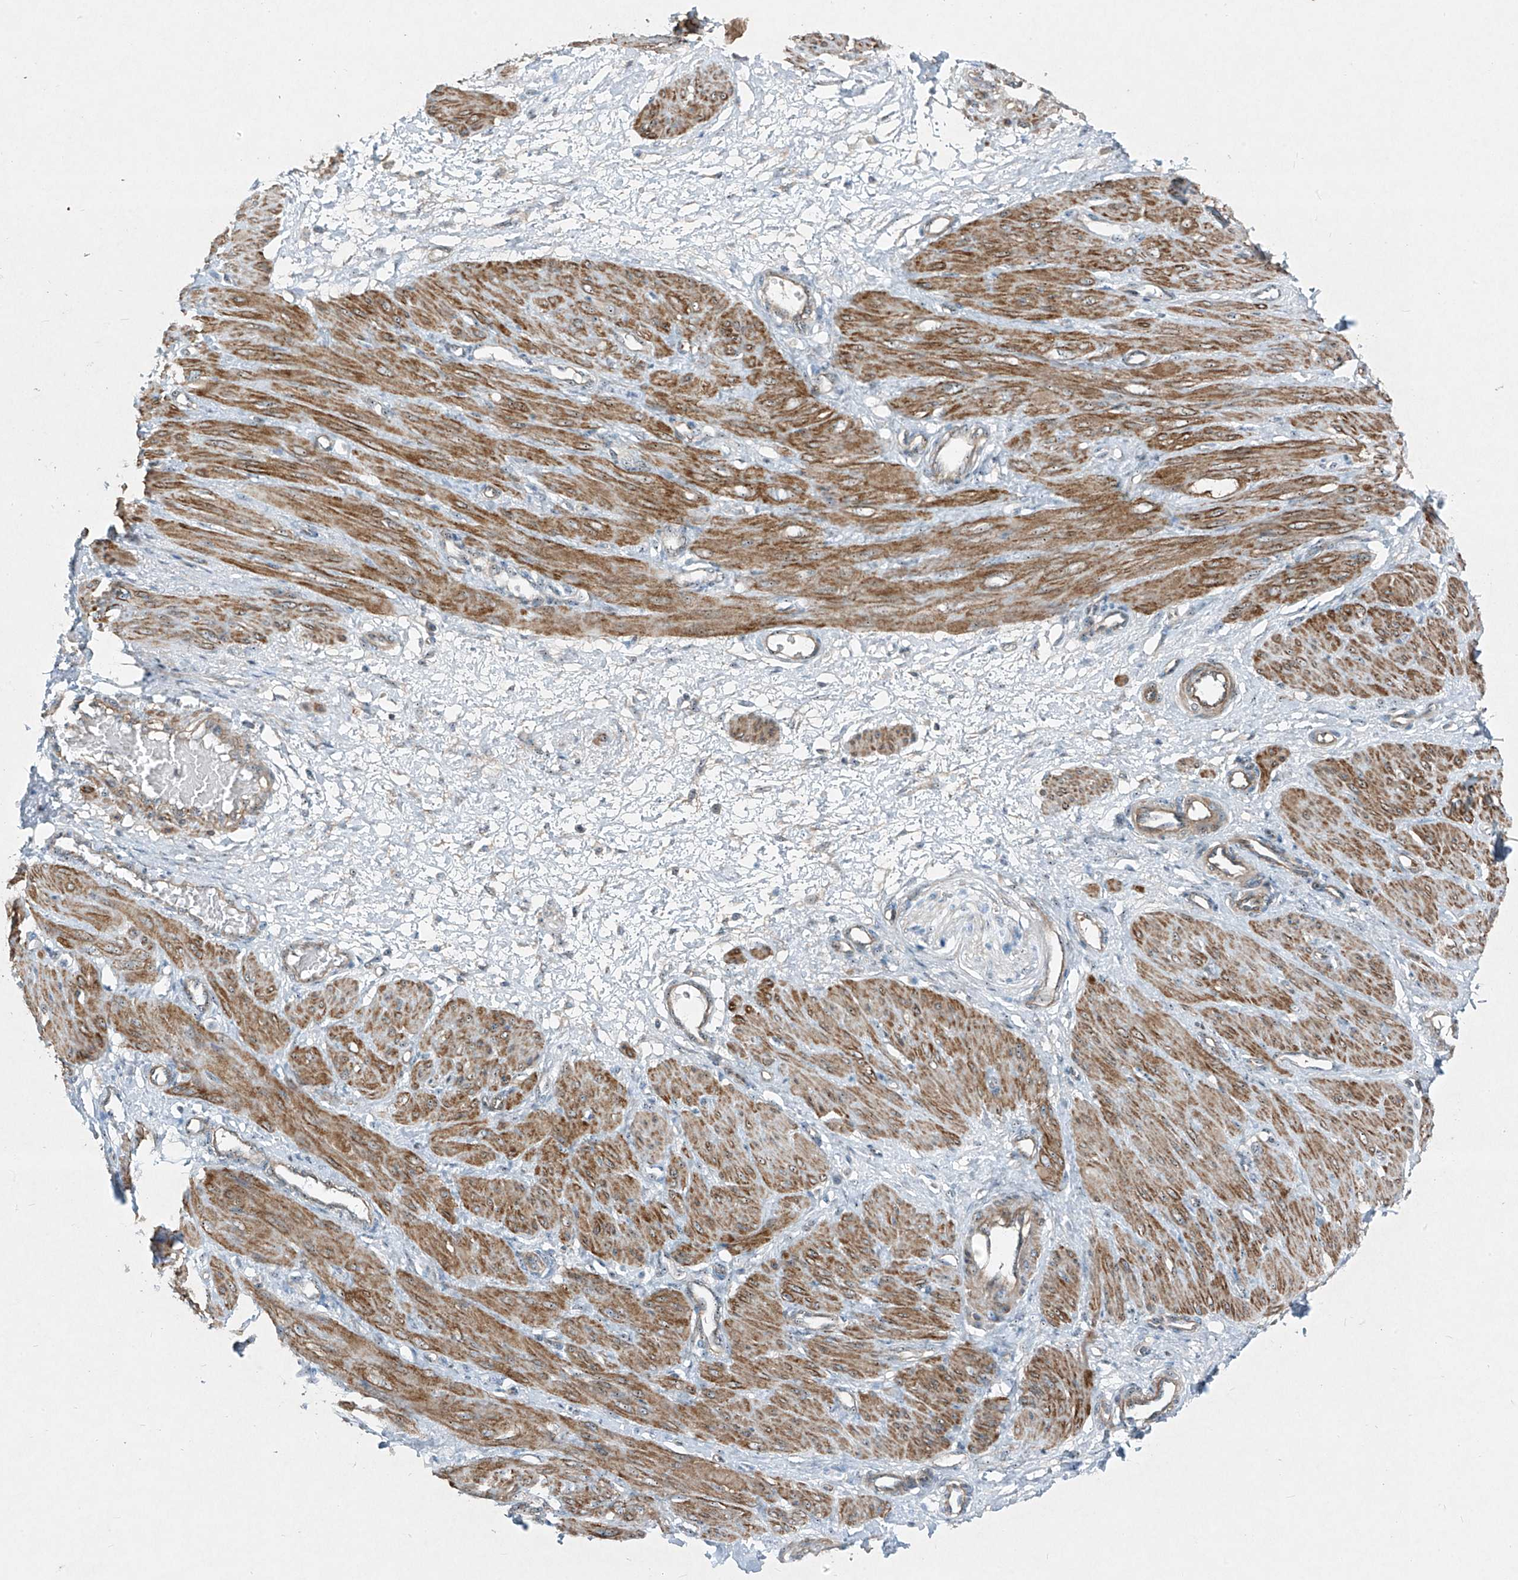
{"staining": {"intensity": "strong", "quantity": ">75%", "location": "cytoplasmic/membranous"}, "tissue": "smooth muscle", "cell_type": "Smooth muscle cells", "image_type": "normal", "snomed": [{"axis": "morphology", "description": "Normal tissue, NOS"}, {"axis": "topography", "description": "Endometrium"}], "caption": "Unremarkable smooth muscle was stained to show a protein in brown. There is high levels of strong cytoplasmic/membranous expression in approximately >75% of smooth muscle cells. Using DAB (3,3'-diaminobenzidine) (brown) and hematoxylin (blue) stains, captured at high magnification using brightfield microscopy.", "gene": "PPCS", "patient": {"sex": "female", "age": 33}}